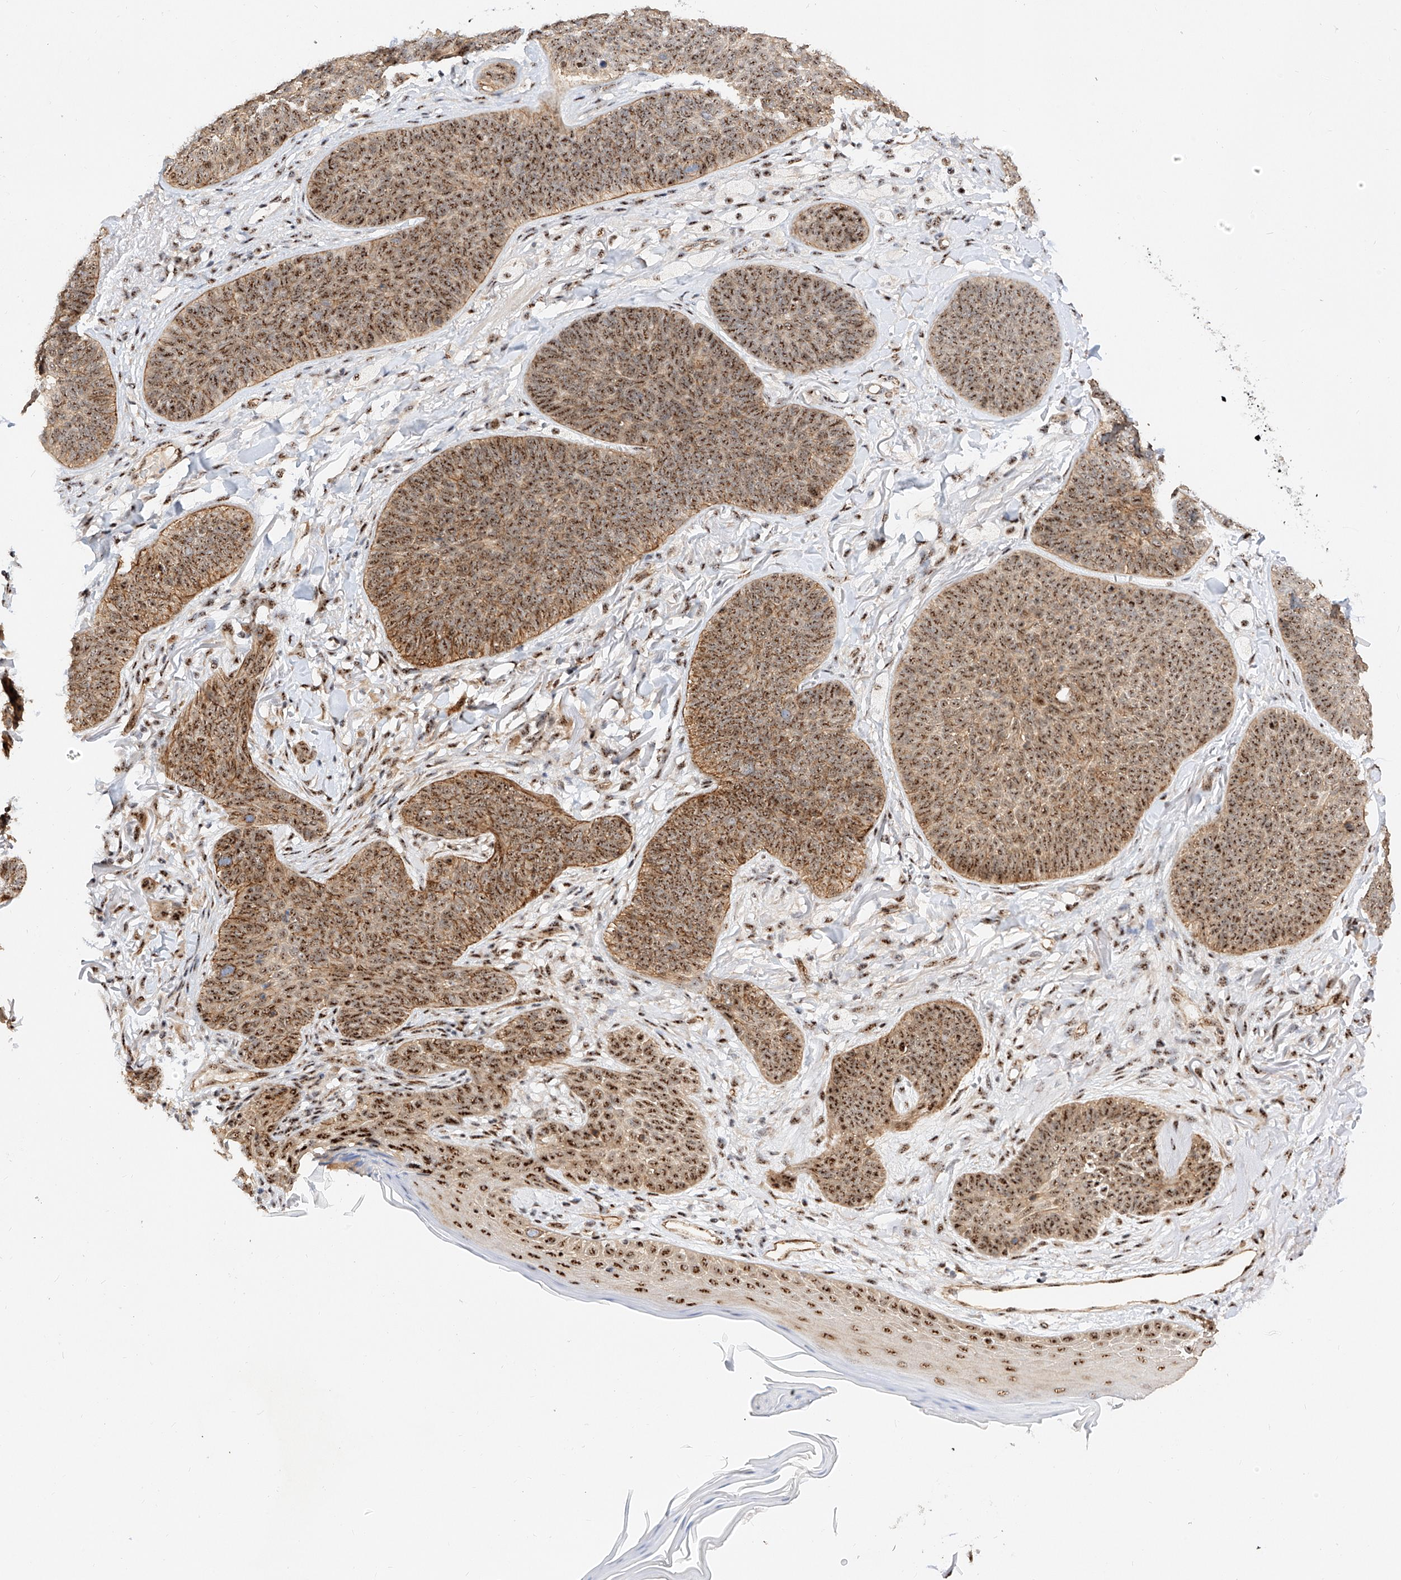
{"staining": {"intensity": "moderate", "quantity": ">75%", "location": "cytoplasmic/membranous,nuclear"}, "tissue": "skin cancer", "cell_type": "Tumor cells", "image_type": "cancer", "snomed": [{"axis": "morphology", "description": "Basal cell carcinoma"}, {"axis": "topography", "description": "Skin"}], "caption": "An image of human basal cell carcinoma (skin) stained for a protein demonstrates moderate cytoplasmic/membranous and nuclear brown staining in tumor cells.", "gene": "ATXN7L2", "patient": {"sex": "male", "age": 85}}